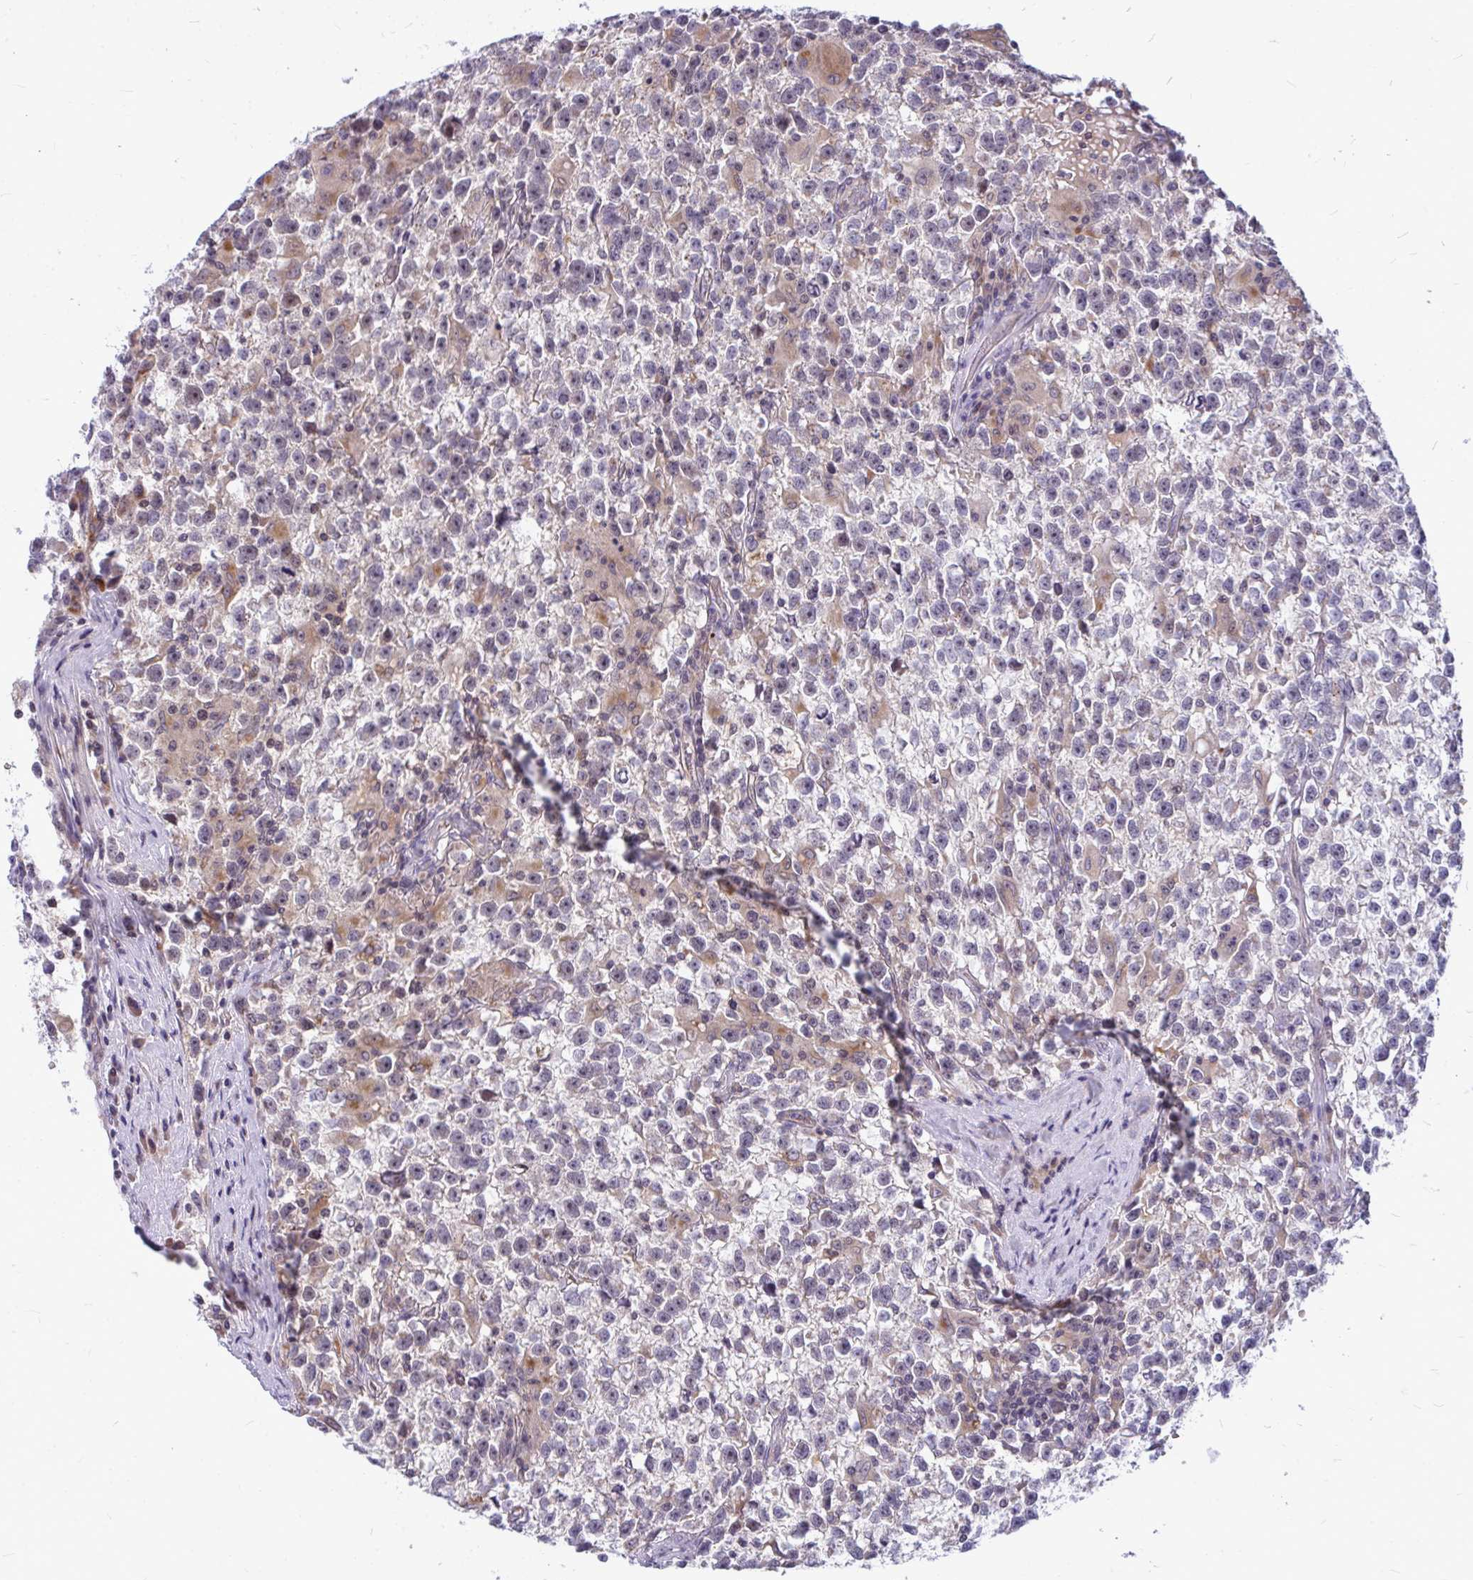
{"staining": {"intensity": "moderate", "quantity": "<25%", "location": "cytoplasmic/membranous"}, "tissue": "testis cancer", "cell_type": "Tumor cells", "image_type": "cancer", "snomed": [{"axis": "morphology", "description": "Seminoma, NOS"}, {"axis": "topography", "description": "Testis"}], "caption": "A brown stain labels moderate cytoplasmic/membranous expression of a protein in human testis cancer tumor cells. The staining is performed using DAB (3,3'-diaminobenzidine) brown chromogen to label protein expression. The nuclei are counter-stained blue using hematoxylin.", "gene": "ZSCAN25", "patient": {"sex": "male", "age": 31}}